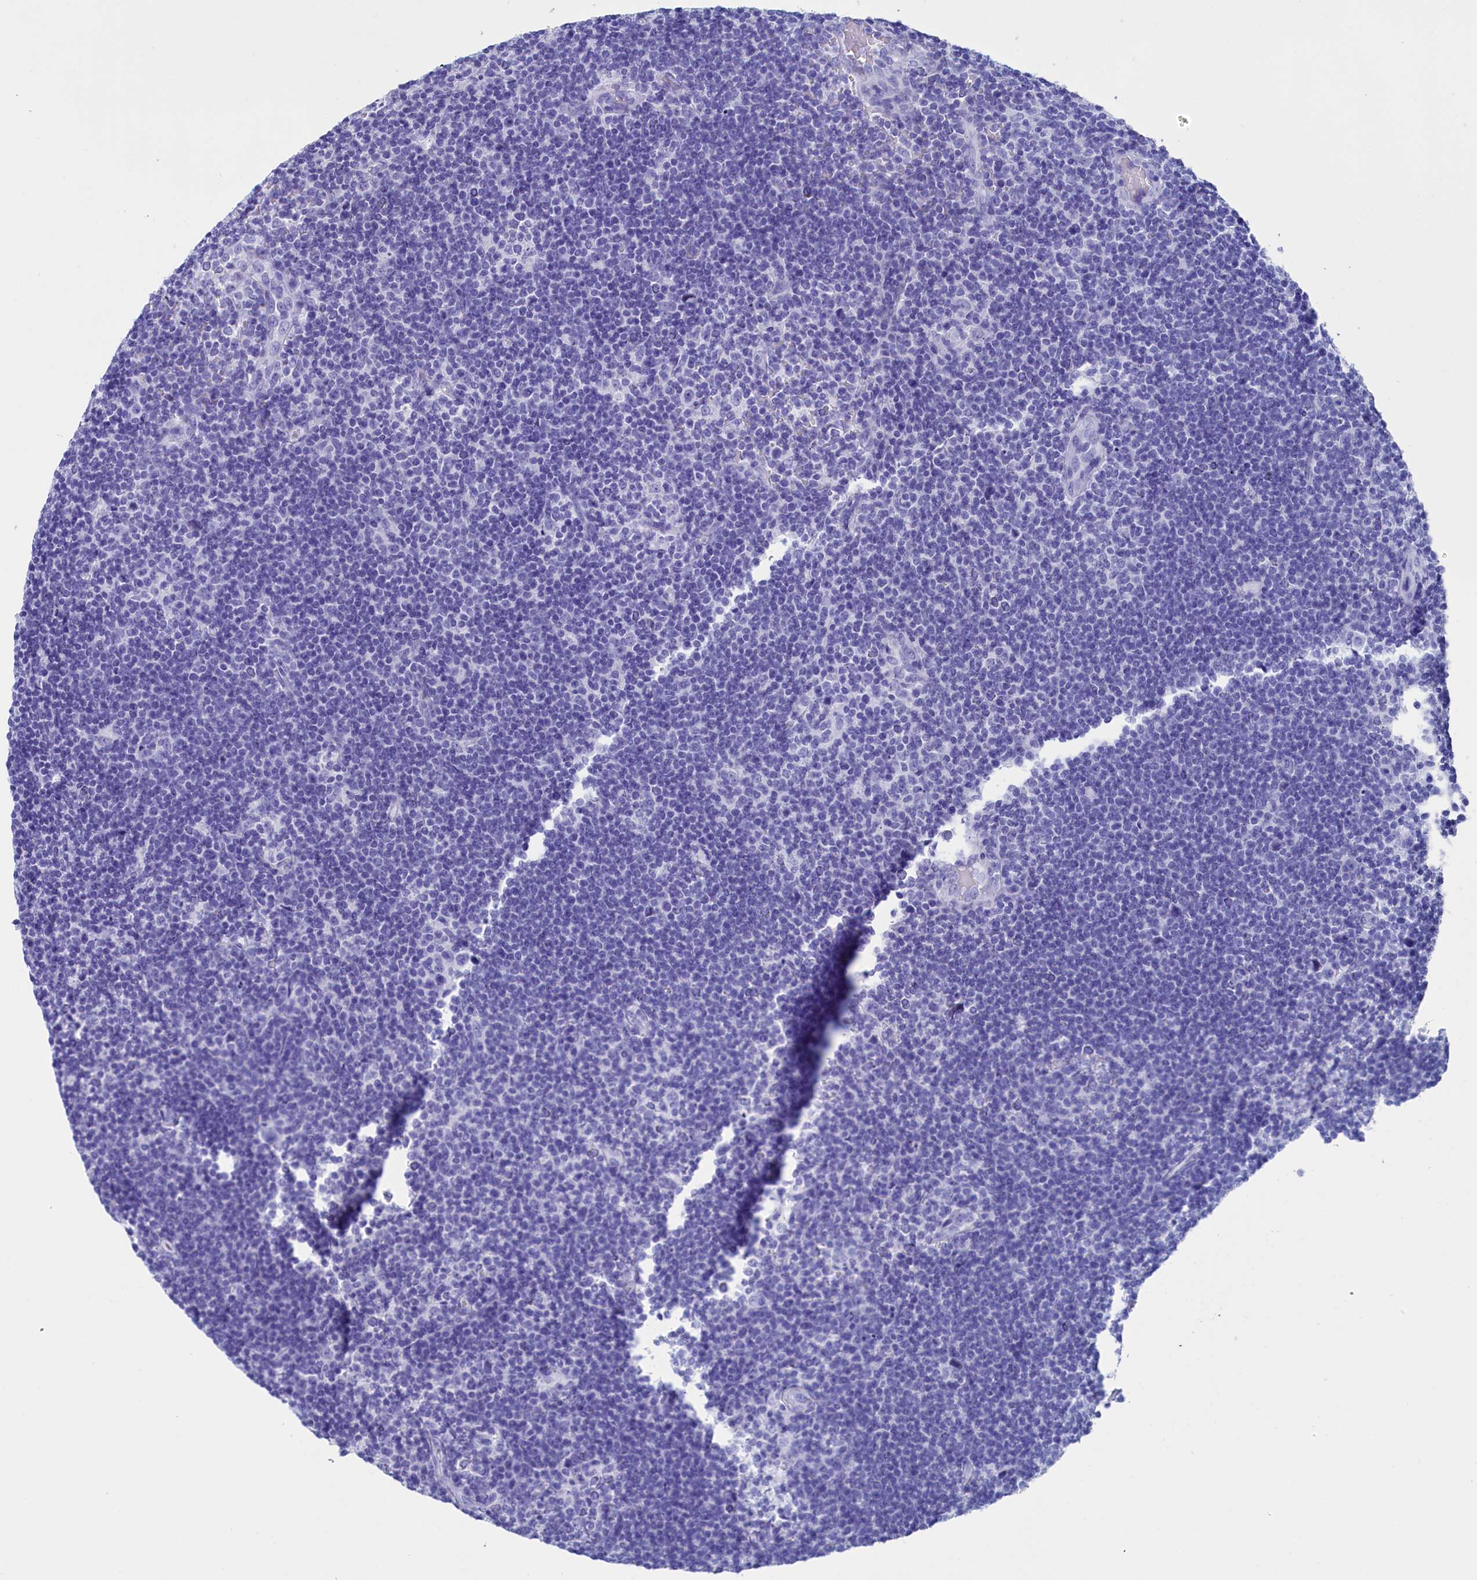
{"staining": {"intensity": "negative", "quantity": "none", "location": "none"}, "tissue": "lymphoma", "cell_type": "Tumor cells", "image_type": "cancer", "snomed": [{"axis": "morphology", "description": "Hodgkin's disease, NOS"}, {"axis": "topography", "description": "Lymph node"}], "caption": "Immunohistochemical staining of human lymphoma demonstrates no significant expression in tumor cells.", "gene": "ANKRD29", "patient": {"sex": "female", "age": 57}}